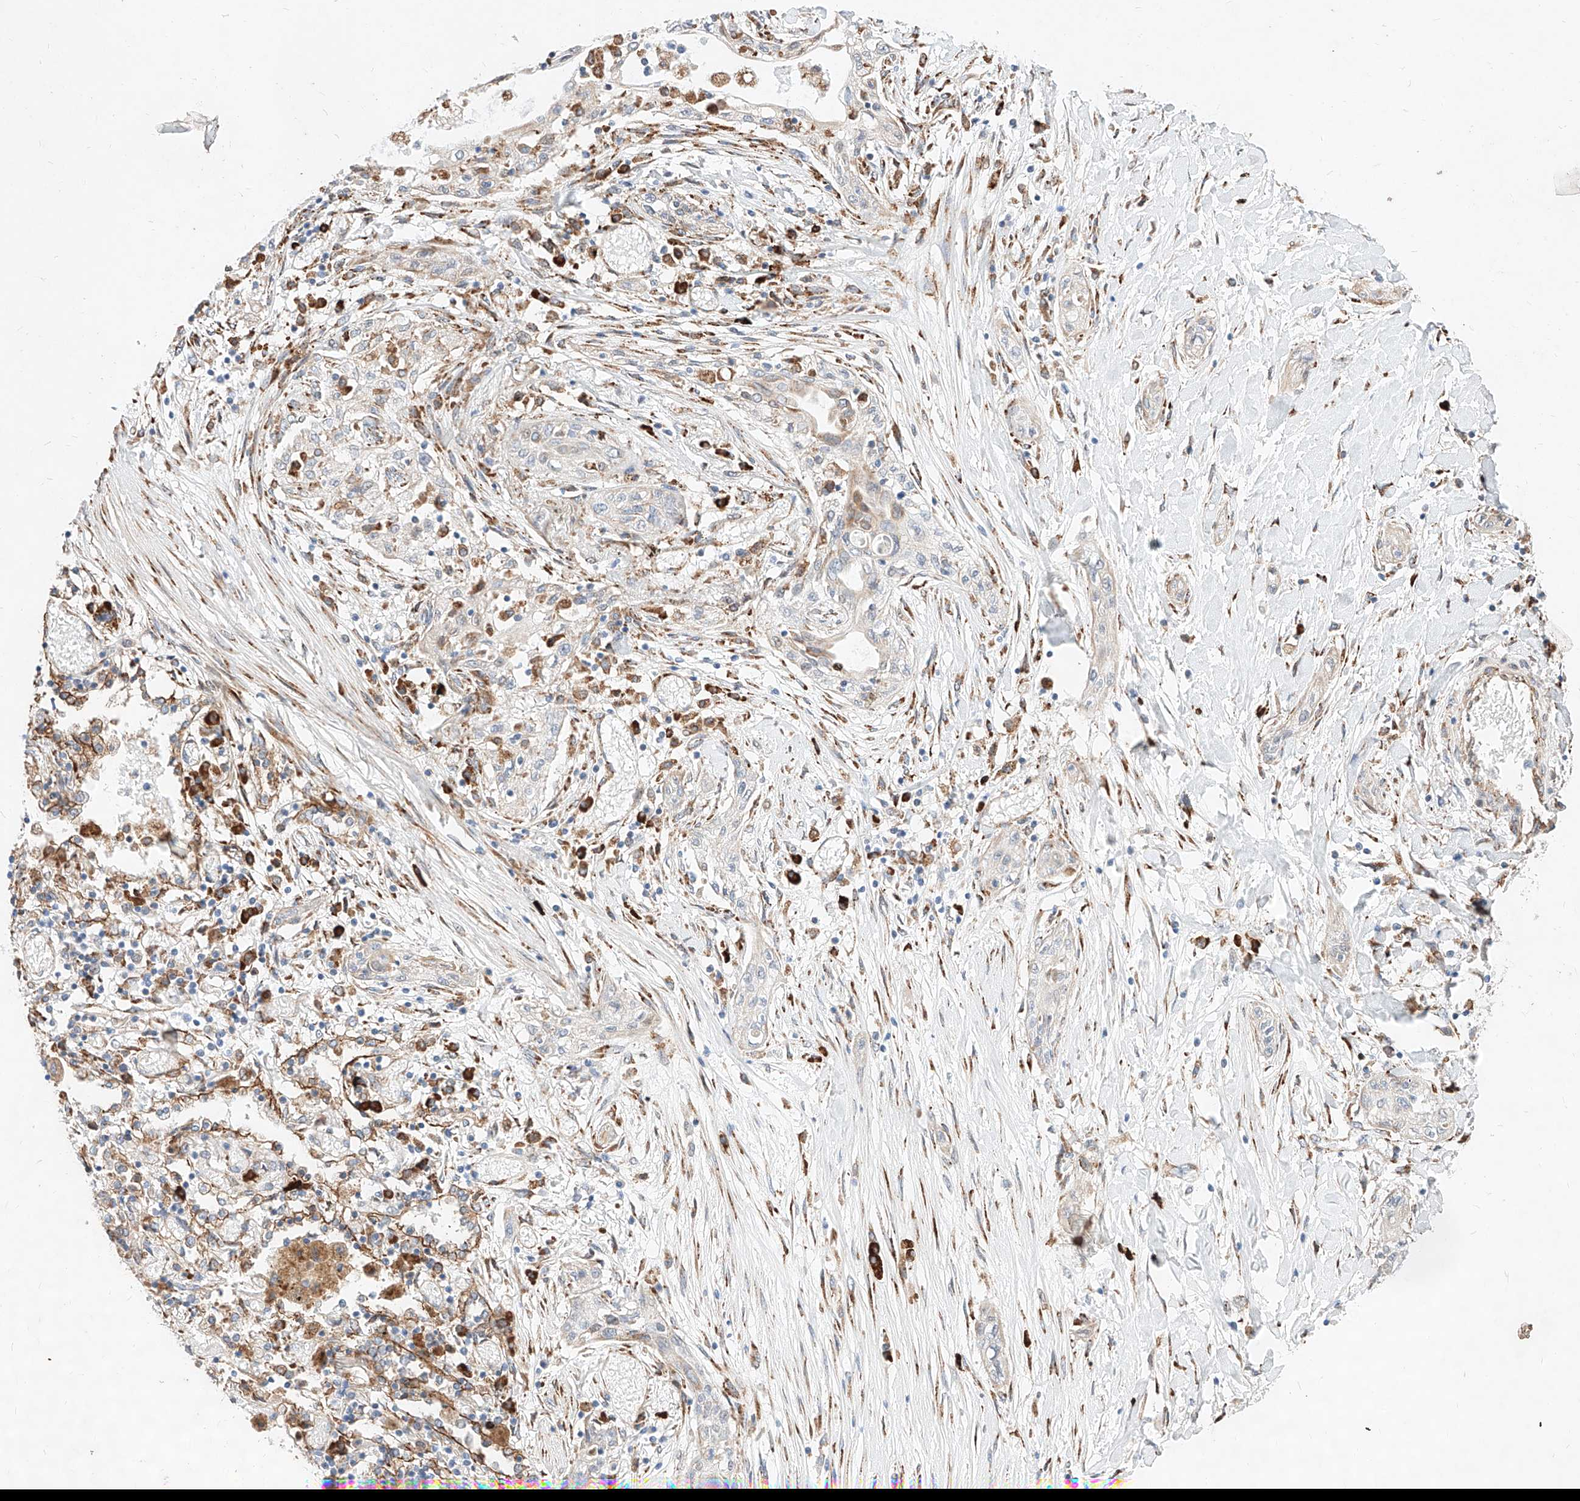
{"staining": {"intensity": "negative", "quantity": "none", "location": "none"}, "tissue": "lung cancer", "cell_type": "Tumor cells", "image_type": "cancer", "snomed": [{"axis": "morphology", "description": "Squamous cell carcinoma, NOS"}, {"axis": "topography", "description": "Lung"}], "caption": "High power microscopy image of an immunohistochemistry (IHC) photomicrograph of lung squamous cell carcinoma, revealing no significant expression in tumor cells.", "gene": "ATP9B", "patient": {"sex": "female", "age": 47}}